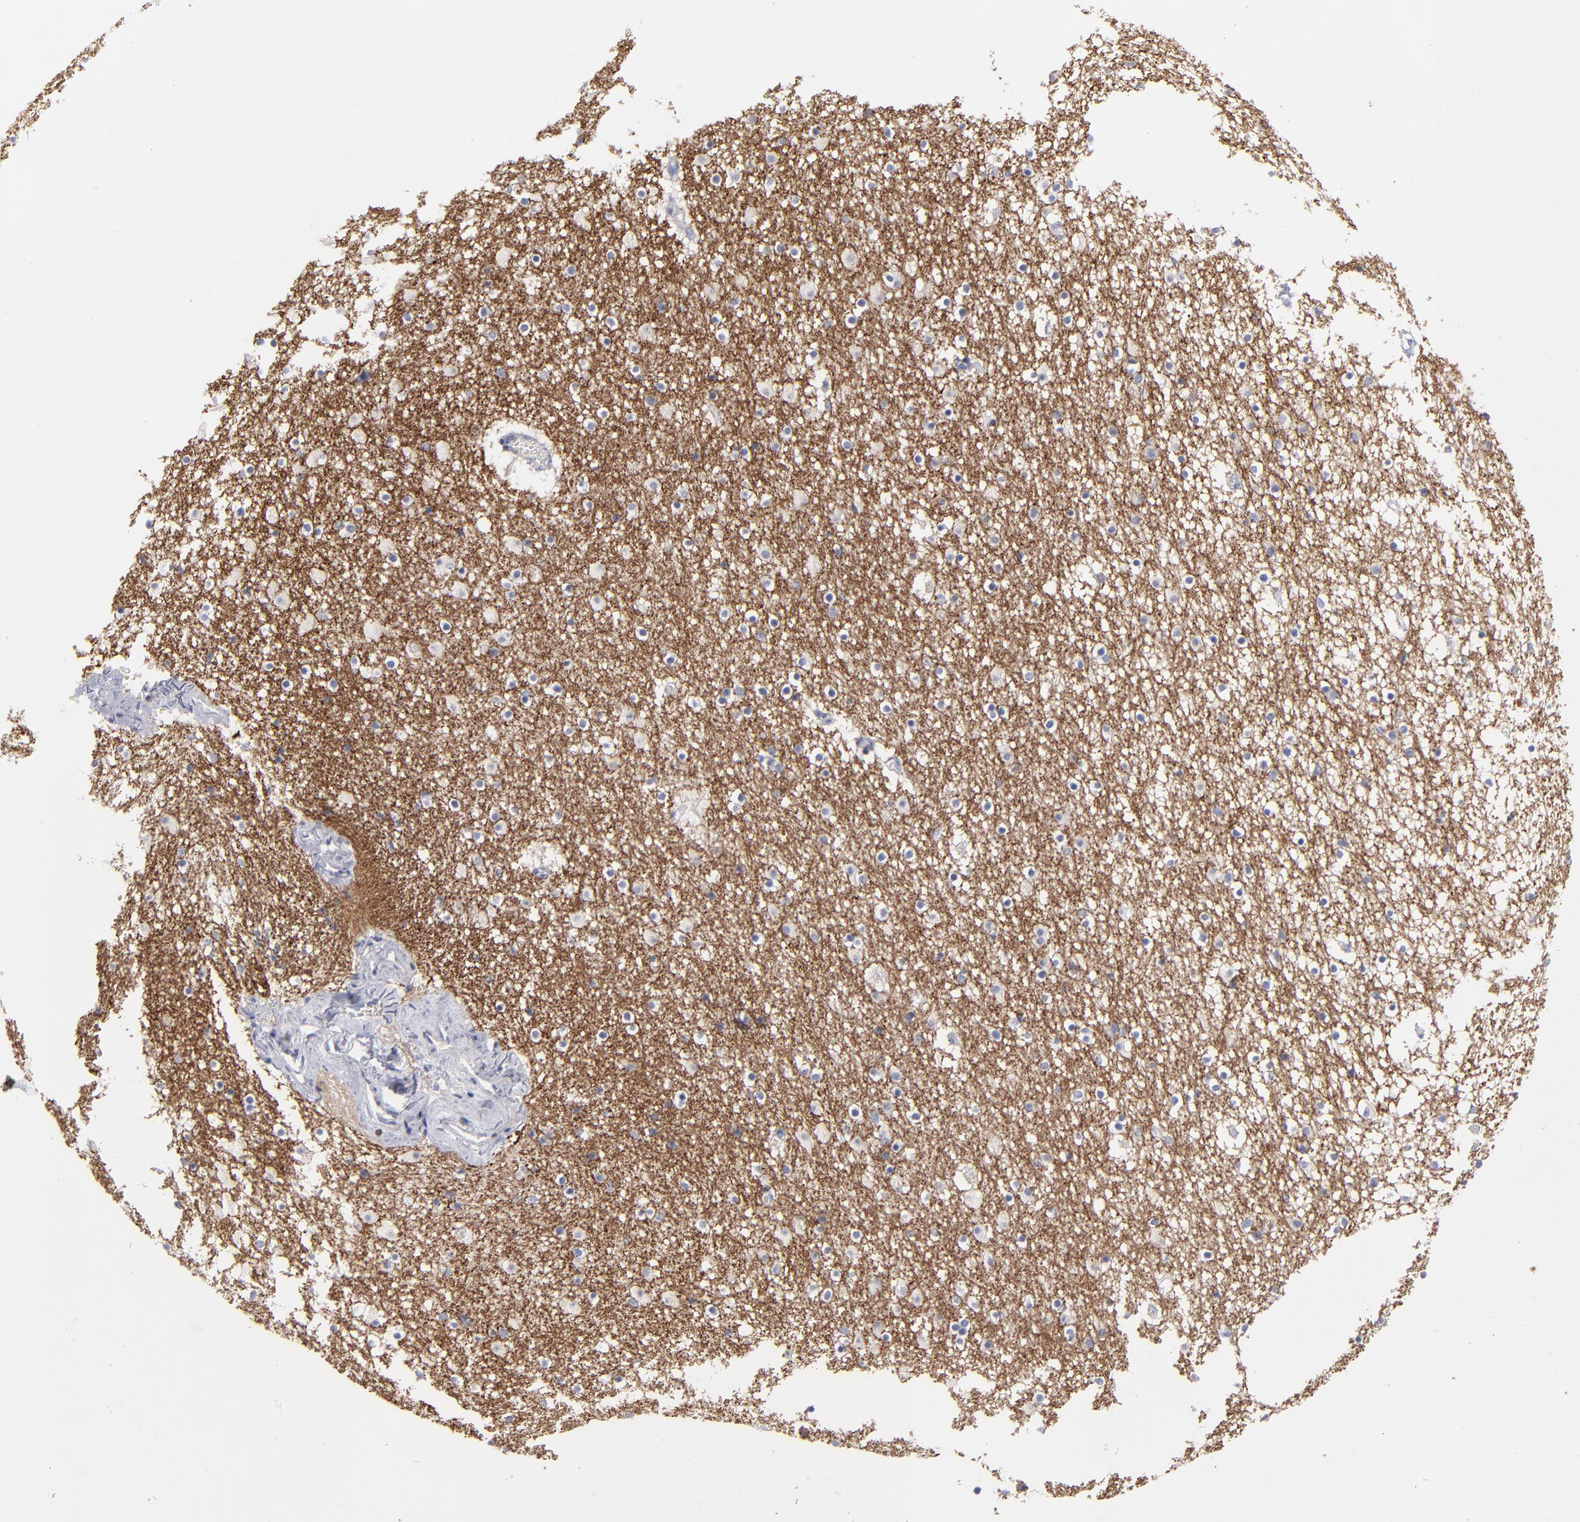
{"staining": {"intensity": "negative", "quantity": "none", "location": "none"}, "tissue": "caudate", "cell_type": "Glial cells", "image_type": "normal", "snomed": [{"axis": "morphology", "description": "Normal tissue, NOS"}, {"axis": "topography", "description": "Lateral ventricle wall"}], "caption": "This is a image of IHC staining of unremarkable caudate, which shows no expression in glial cells.", "gene": "CADM3", "patient": {"sex": "male", "age": 45}}